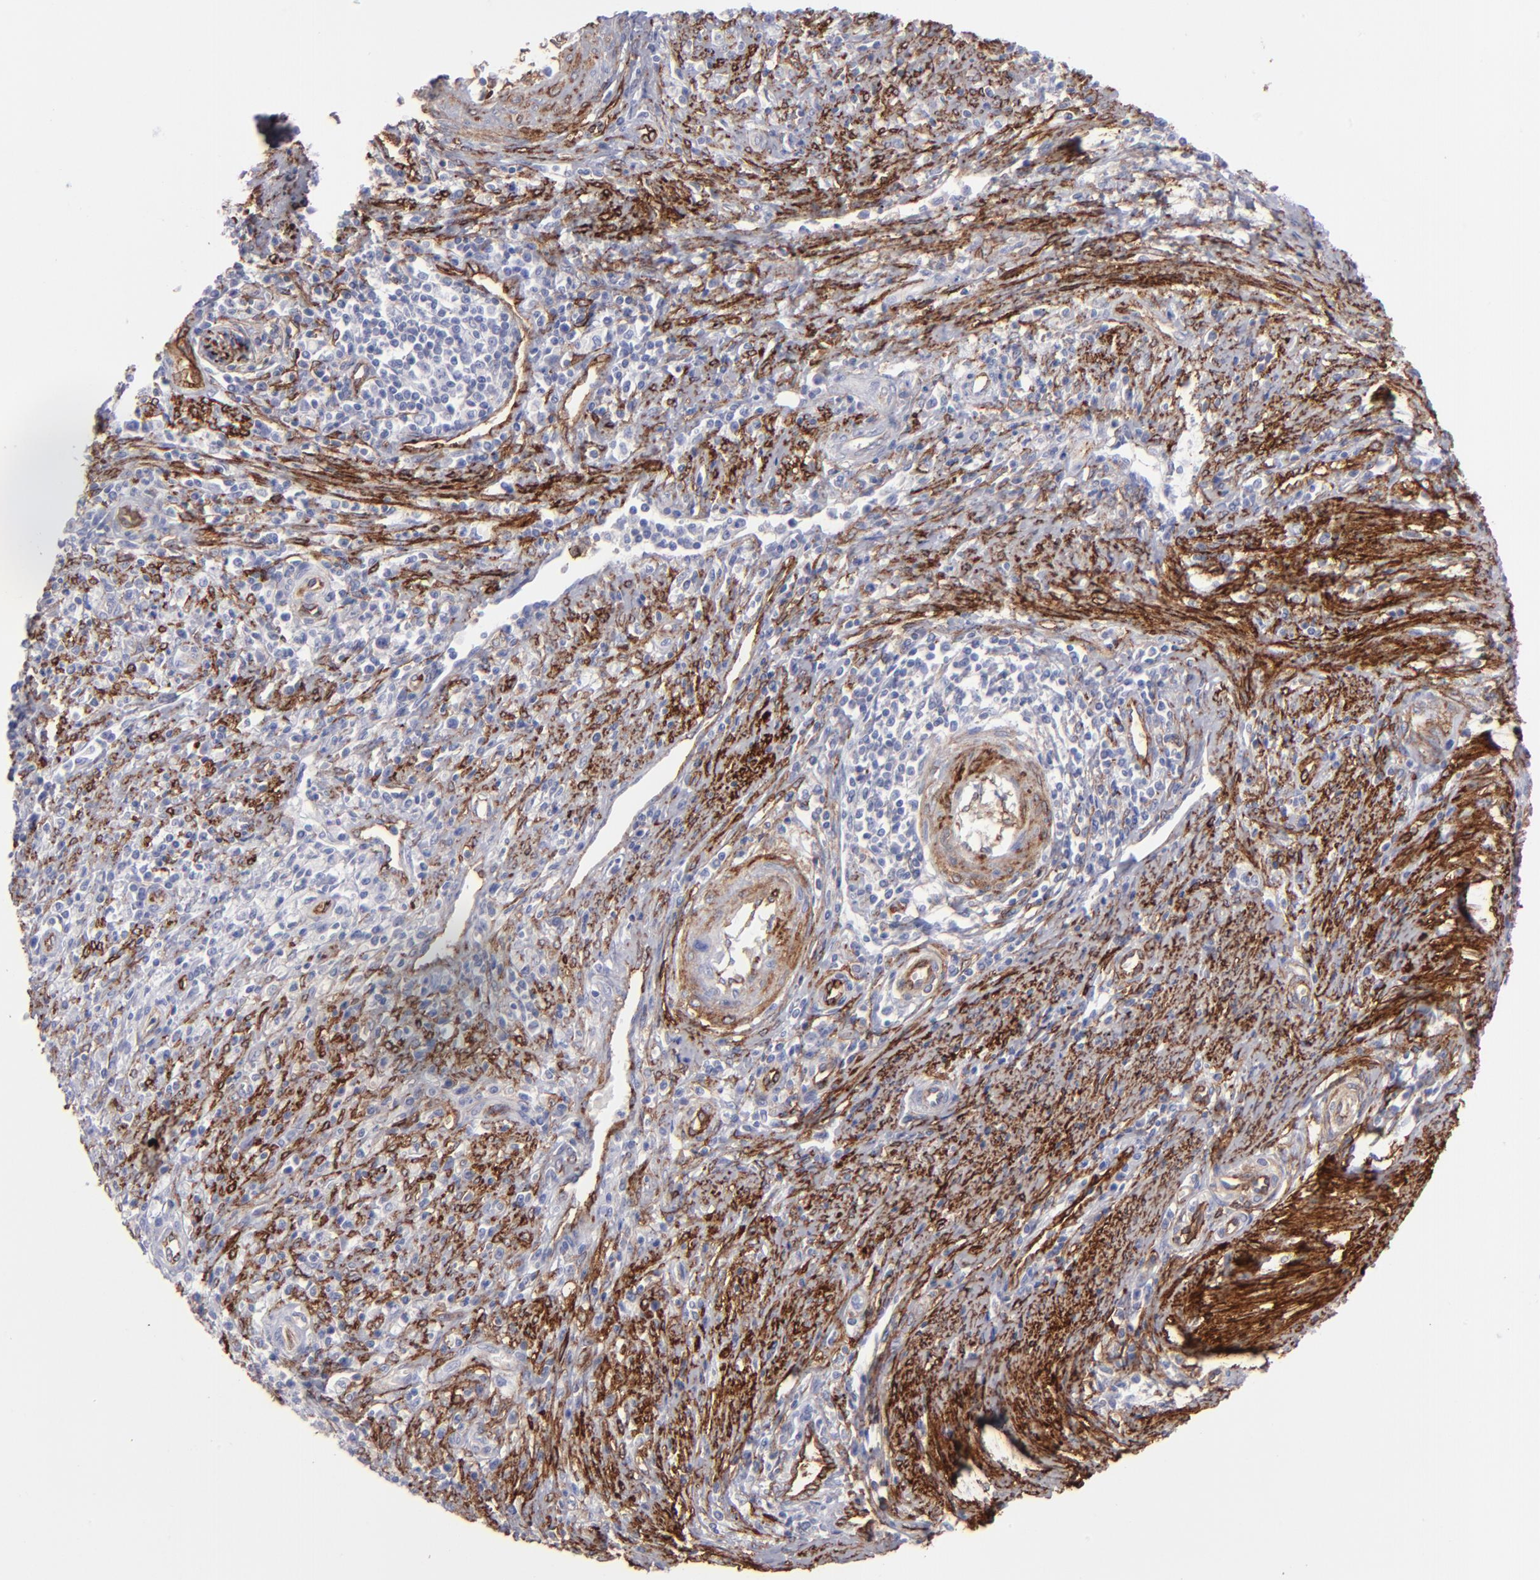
{"staining": {"intensity": "strong", "quantity": ">75%", "location": "cytoplasmic/membranous"}, "tissue": "cervical cancer", "cell_type": "Tumor cells", "image_type": "cancer", "snomed": [{"axis": "morphology", "description": "Adenocarcinoma, NOS"}, {"axis": "topography", "description": "Cervix"}], "caption": "Brown immunohistochemical staining in human adenocarcinoma (cervical) exhibits strong cytoplasmic/membranous positivity in approximately >75% of tumor cells. Ihc stains the protein of interest in brown and the nuclei are stained blue.", "gene": "AHNAK2", "patient": {"sex": "female", "age": 36}}